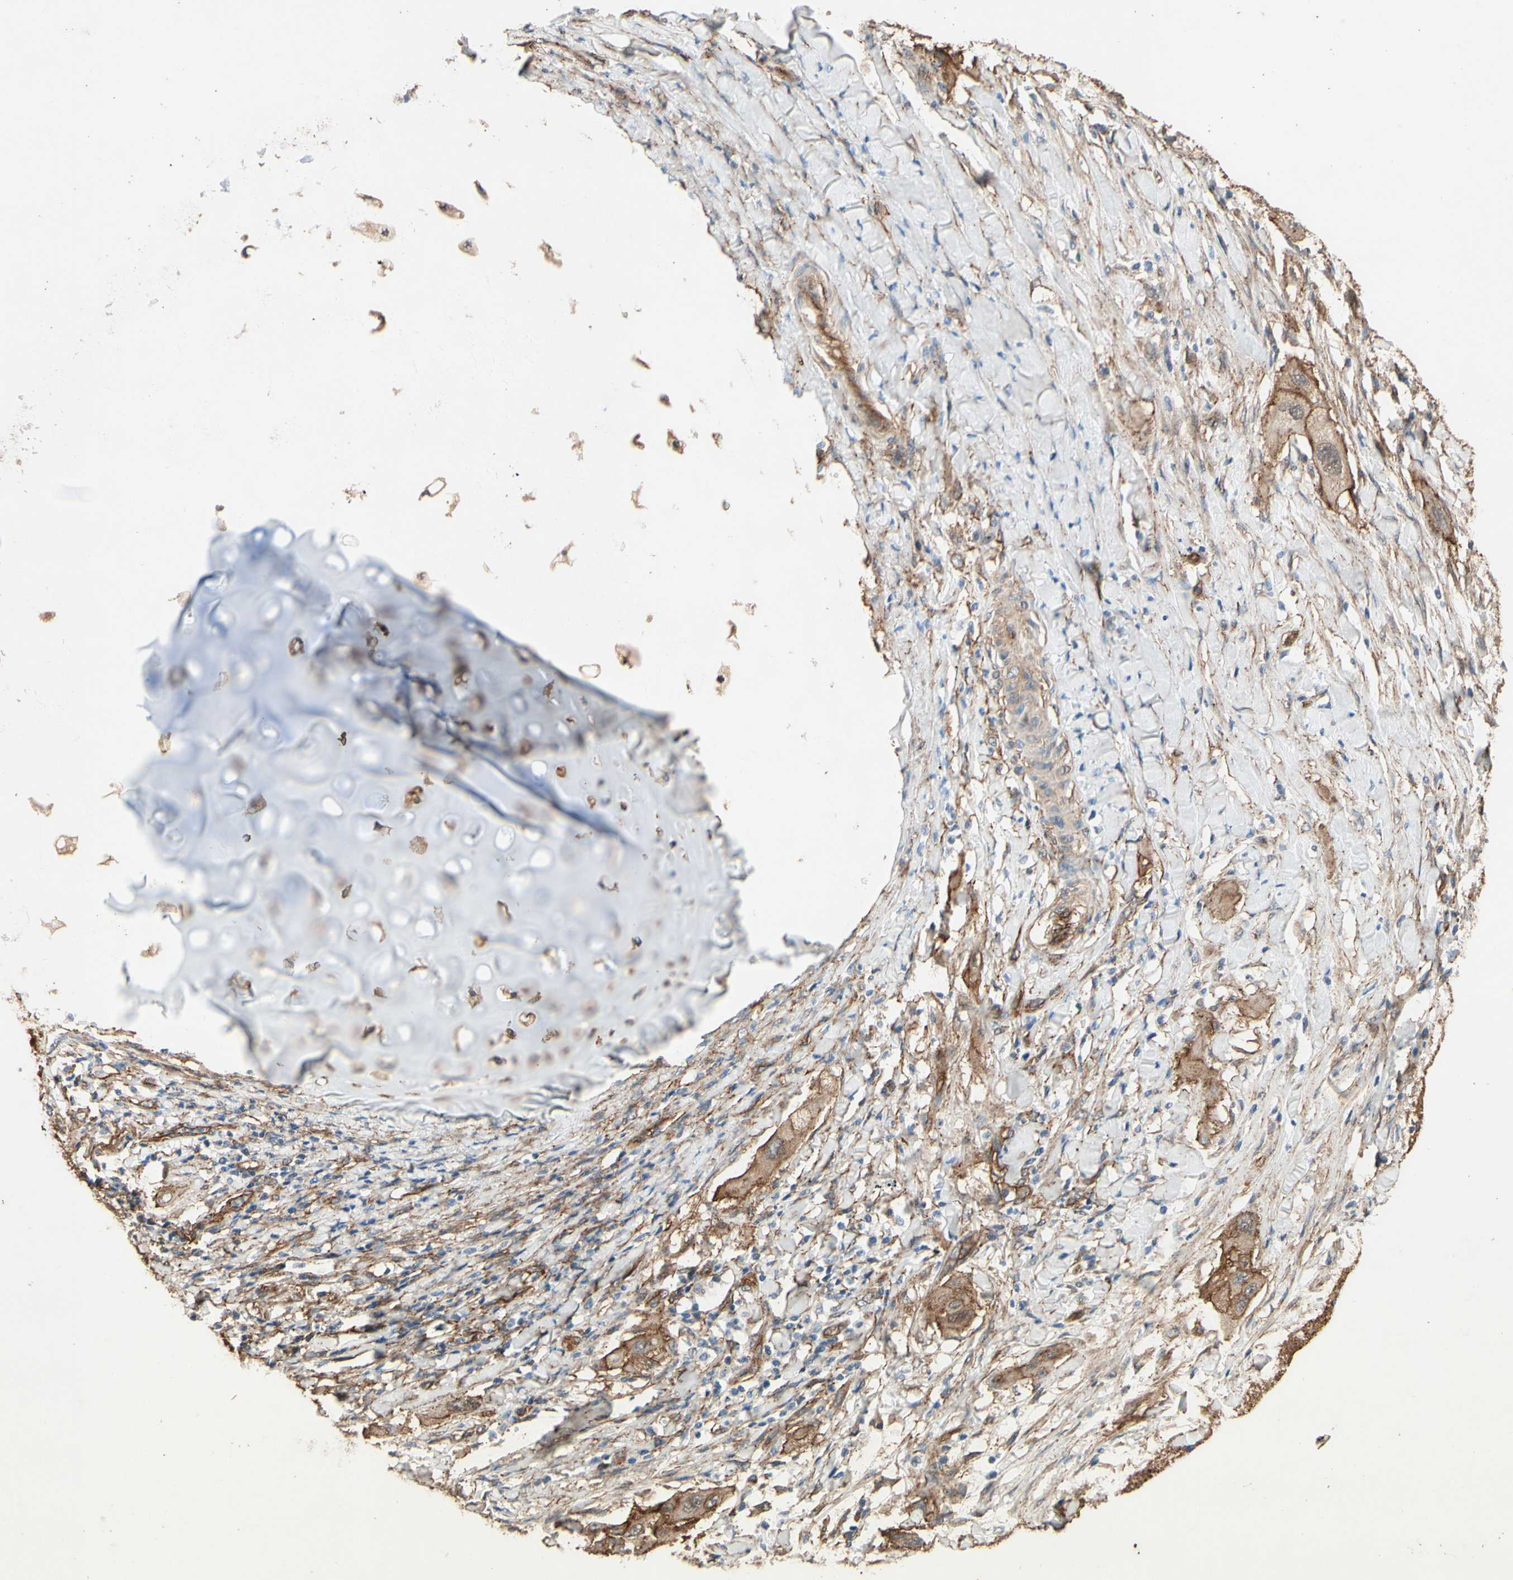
{"staining": {"intensity": "moderate", "quantity": "25%-75%", "location": "cytoplasmic/membranous"}, "tissue": "lung cancer", "cell_type": "Tumor cells", "image_type": "cancer", "snomed": [{"axis": "morphology", "description": "Squamous cell carcinoma, NOS"}, {"axis": "topography", "description": "Lung"}], "caption": "Protein expression analysis of human squamous cell carcinoma (lung) reveals moderate cytoplasmic/membranous staining in approximately 25%-75% of tumor cells.", "gene": "CTTNBP2", "patient": {"sex": "female", "age": 47}}